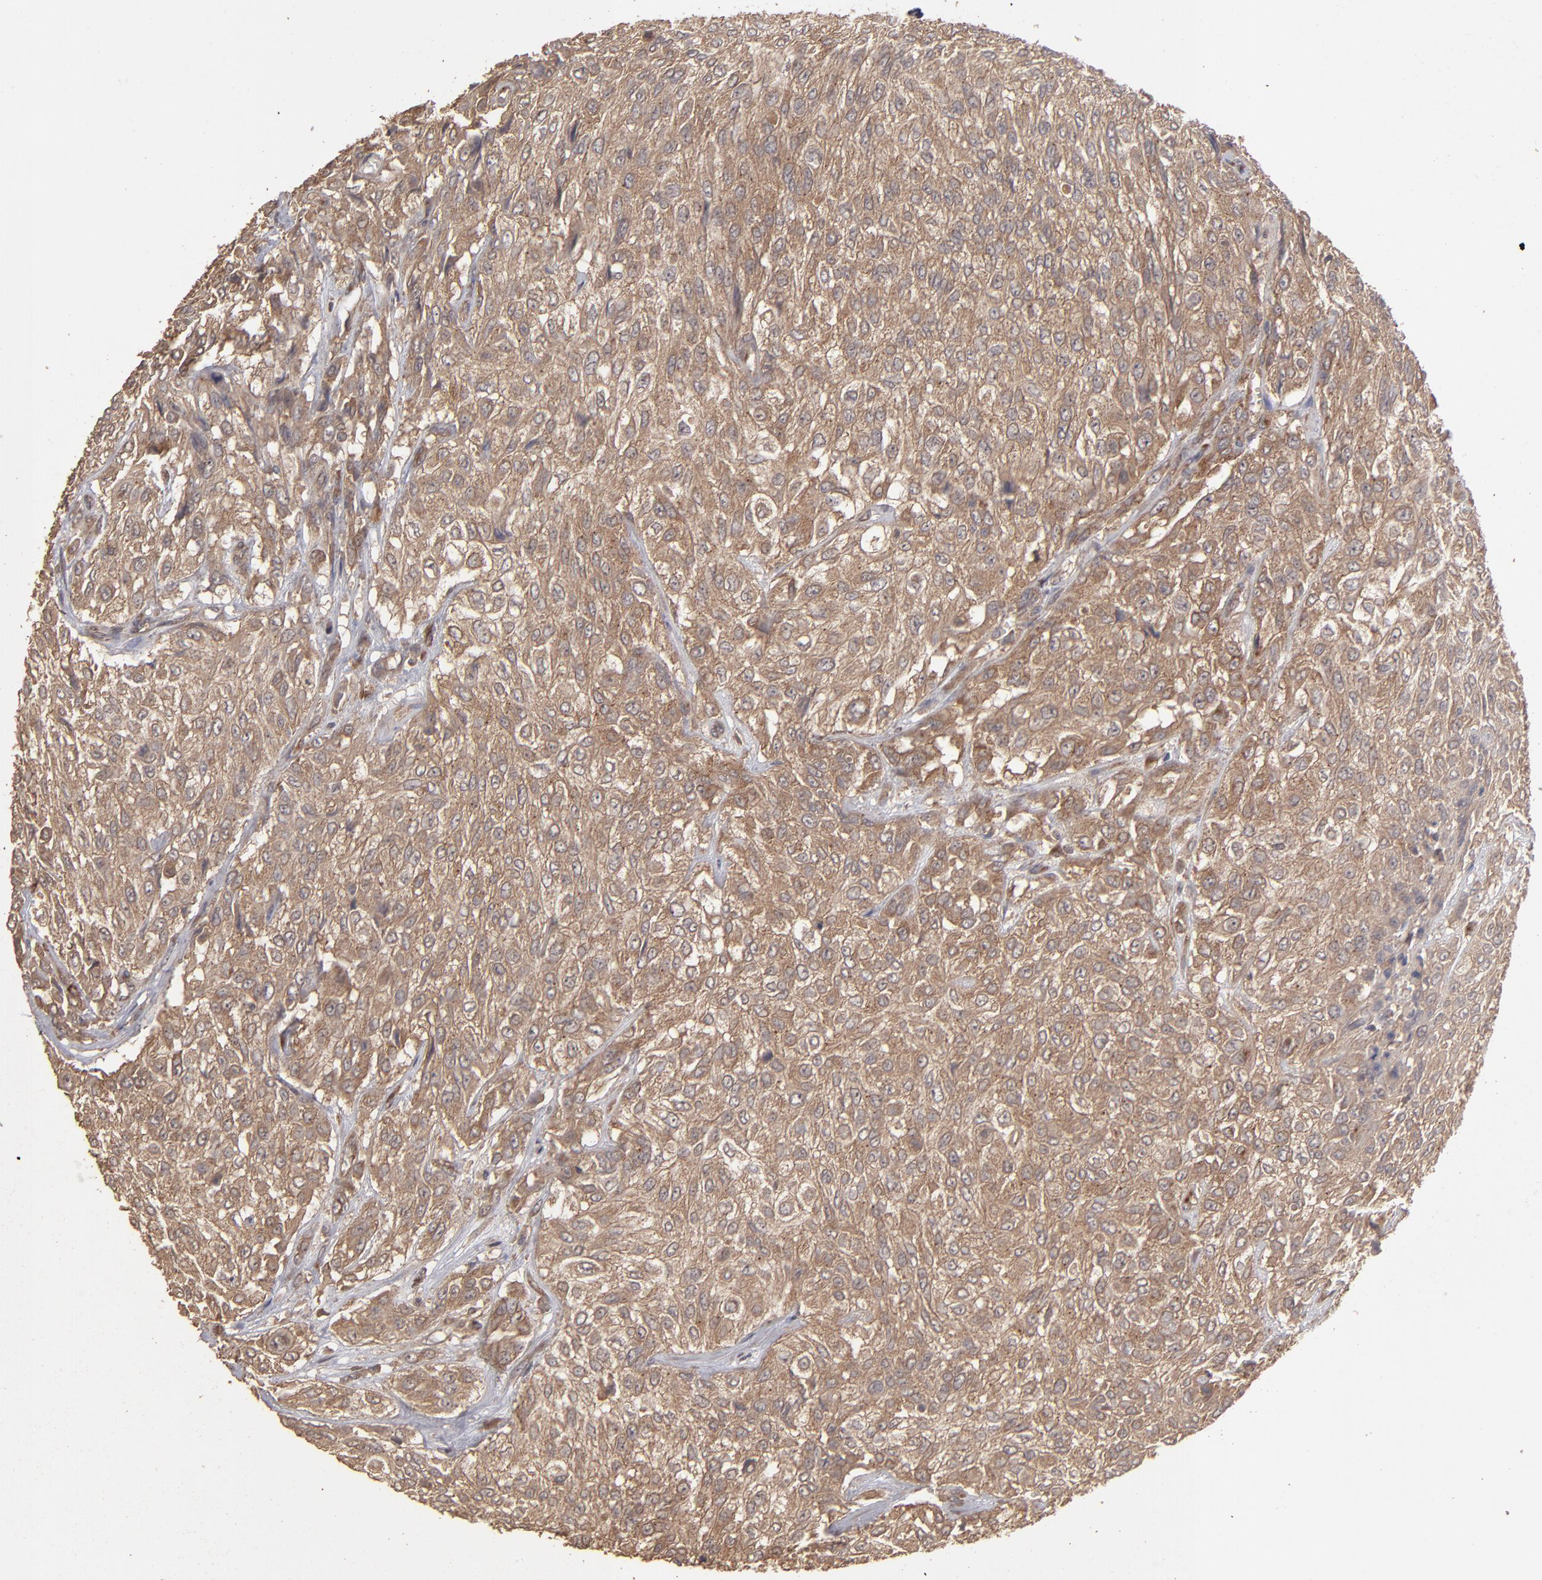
{"staining": {"intensity": "moderate", "quantity": ">75%", "location": "cytoplasmic/membranous"}, "tissue": "urothelial cancer", "cell_type": "Tumor cells", "image_type": "cancer", "snomed": [{"axis": "morphology", "description": "Urothelial carcinoma, High grade"}, {"axis": "topography", "description": "Urinary bladder"}], "caption": "Tumor cells show medium levels of moderate cytoplasmic/membranous expression in approximately >75% of cells in human urothelial carcinoma (high-grade).", "gene": "MMP2", "patient": {"sex": "male", "age": 57}}